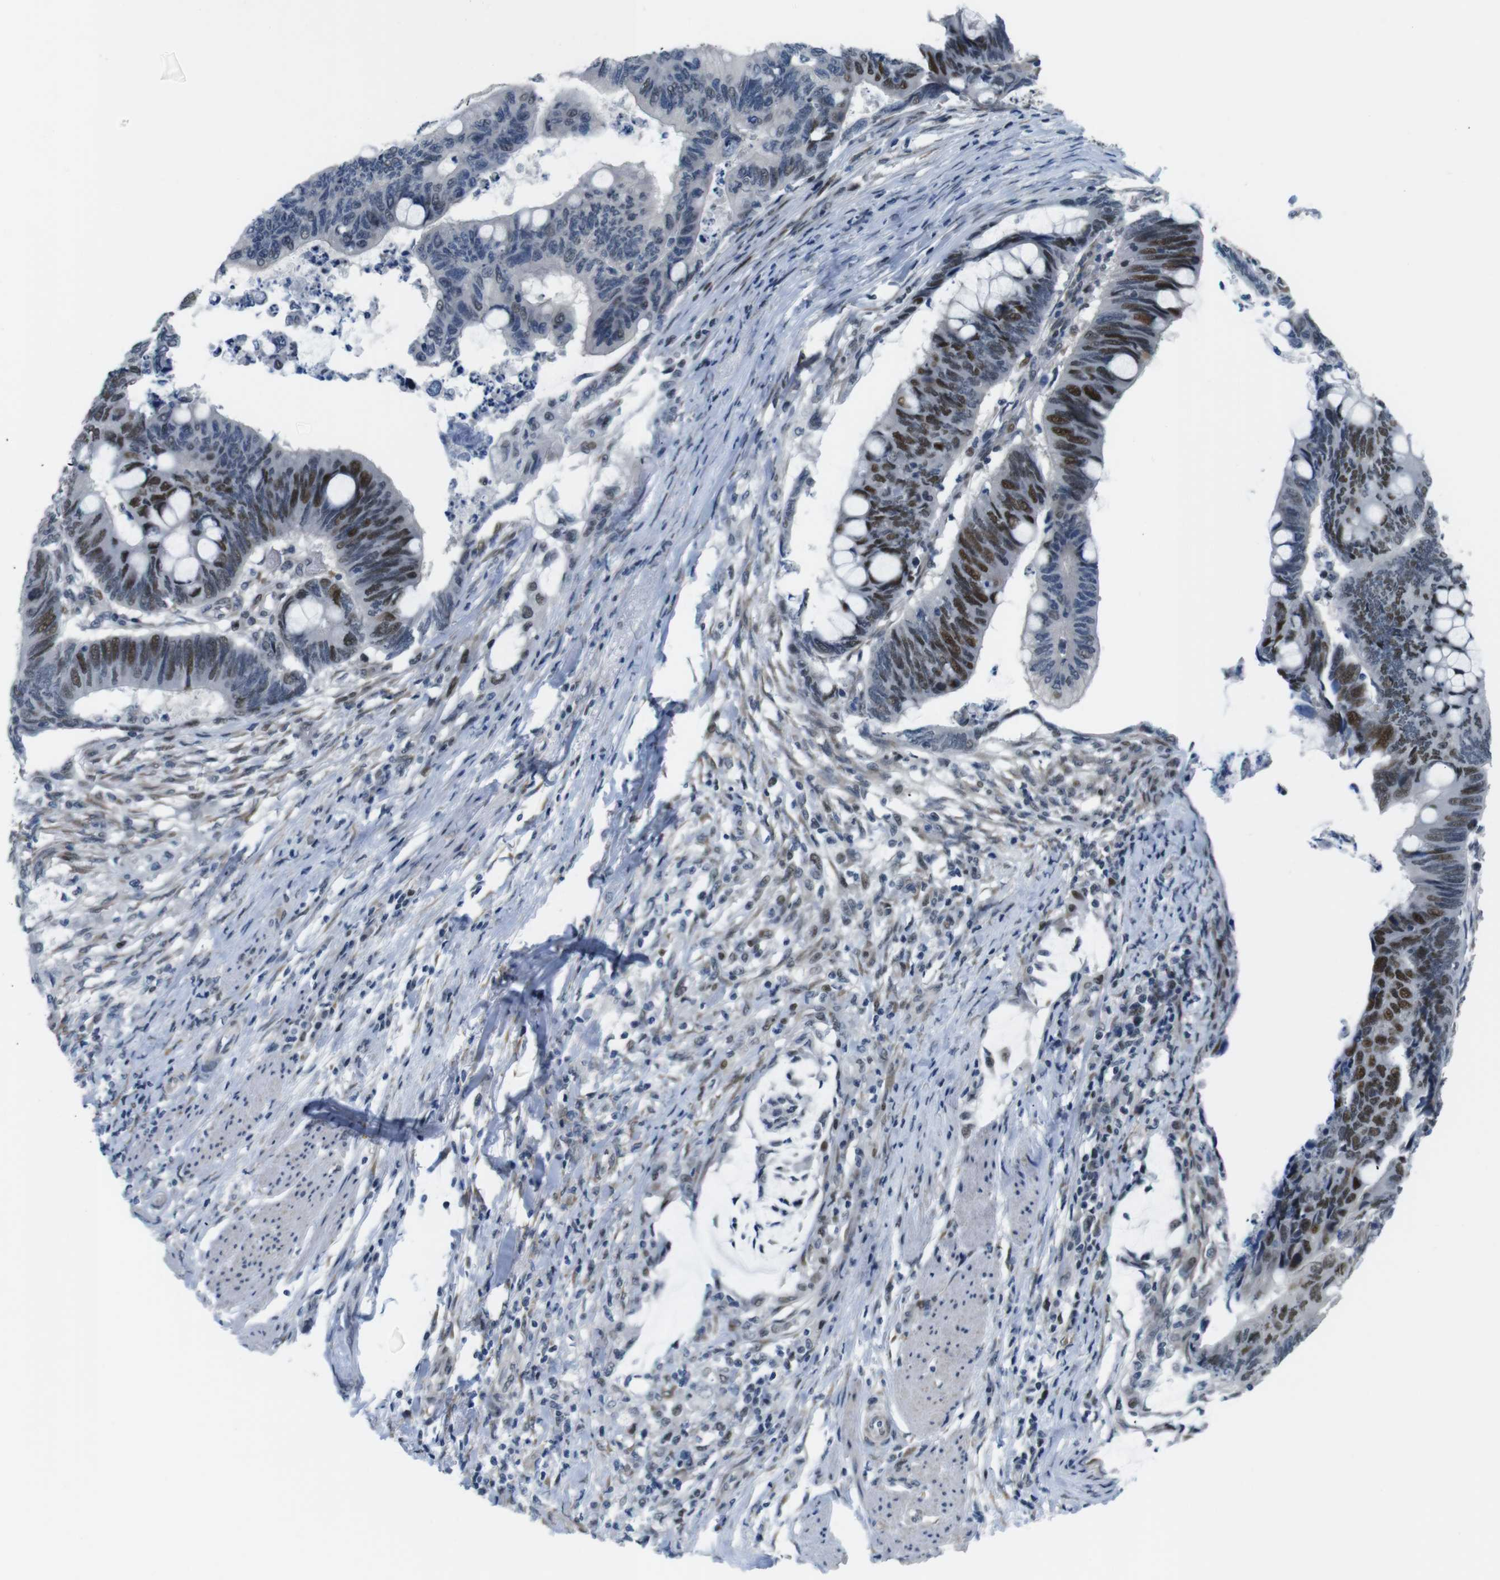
{"staining": {"intensity": "strong", "quantity": "25%-75%", "location": "nuclear"}, "tissue": "colorectal cancer", "cell_type": "Tumor cells", "image_type": "cancer", "snomed": [{"axis": "morphology", "description": "Normal tissue, NOS"}, {"axis": "morphology", "description": "Adenocarcinoma, NOS"}, {"axis": "topography", "description": "Rectum"}, {"axis": "topography", "description": "Peripheral nerve tissue"}], "caption": "Immunohistochemical staining of colorectal cancer exhibits high levels of strong nuclear protein expression in approximately 25%-75% of tumor cells.", "gene": "SMCO2", "patient": {"sex": "male", "age": 92}}